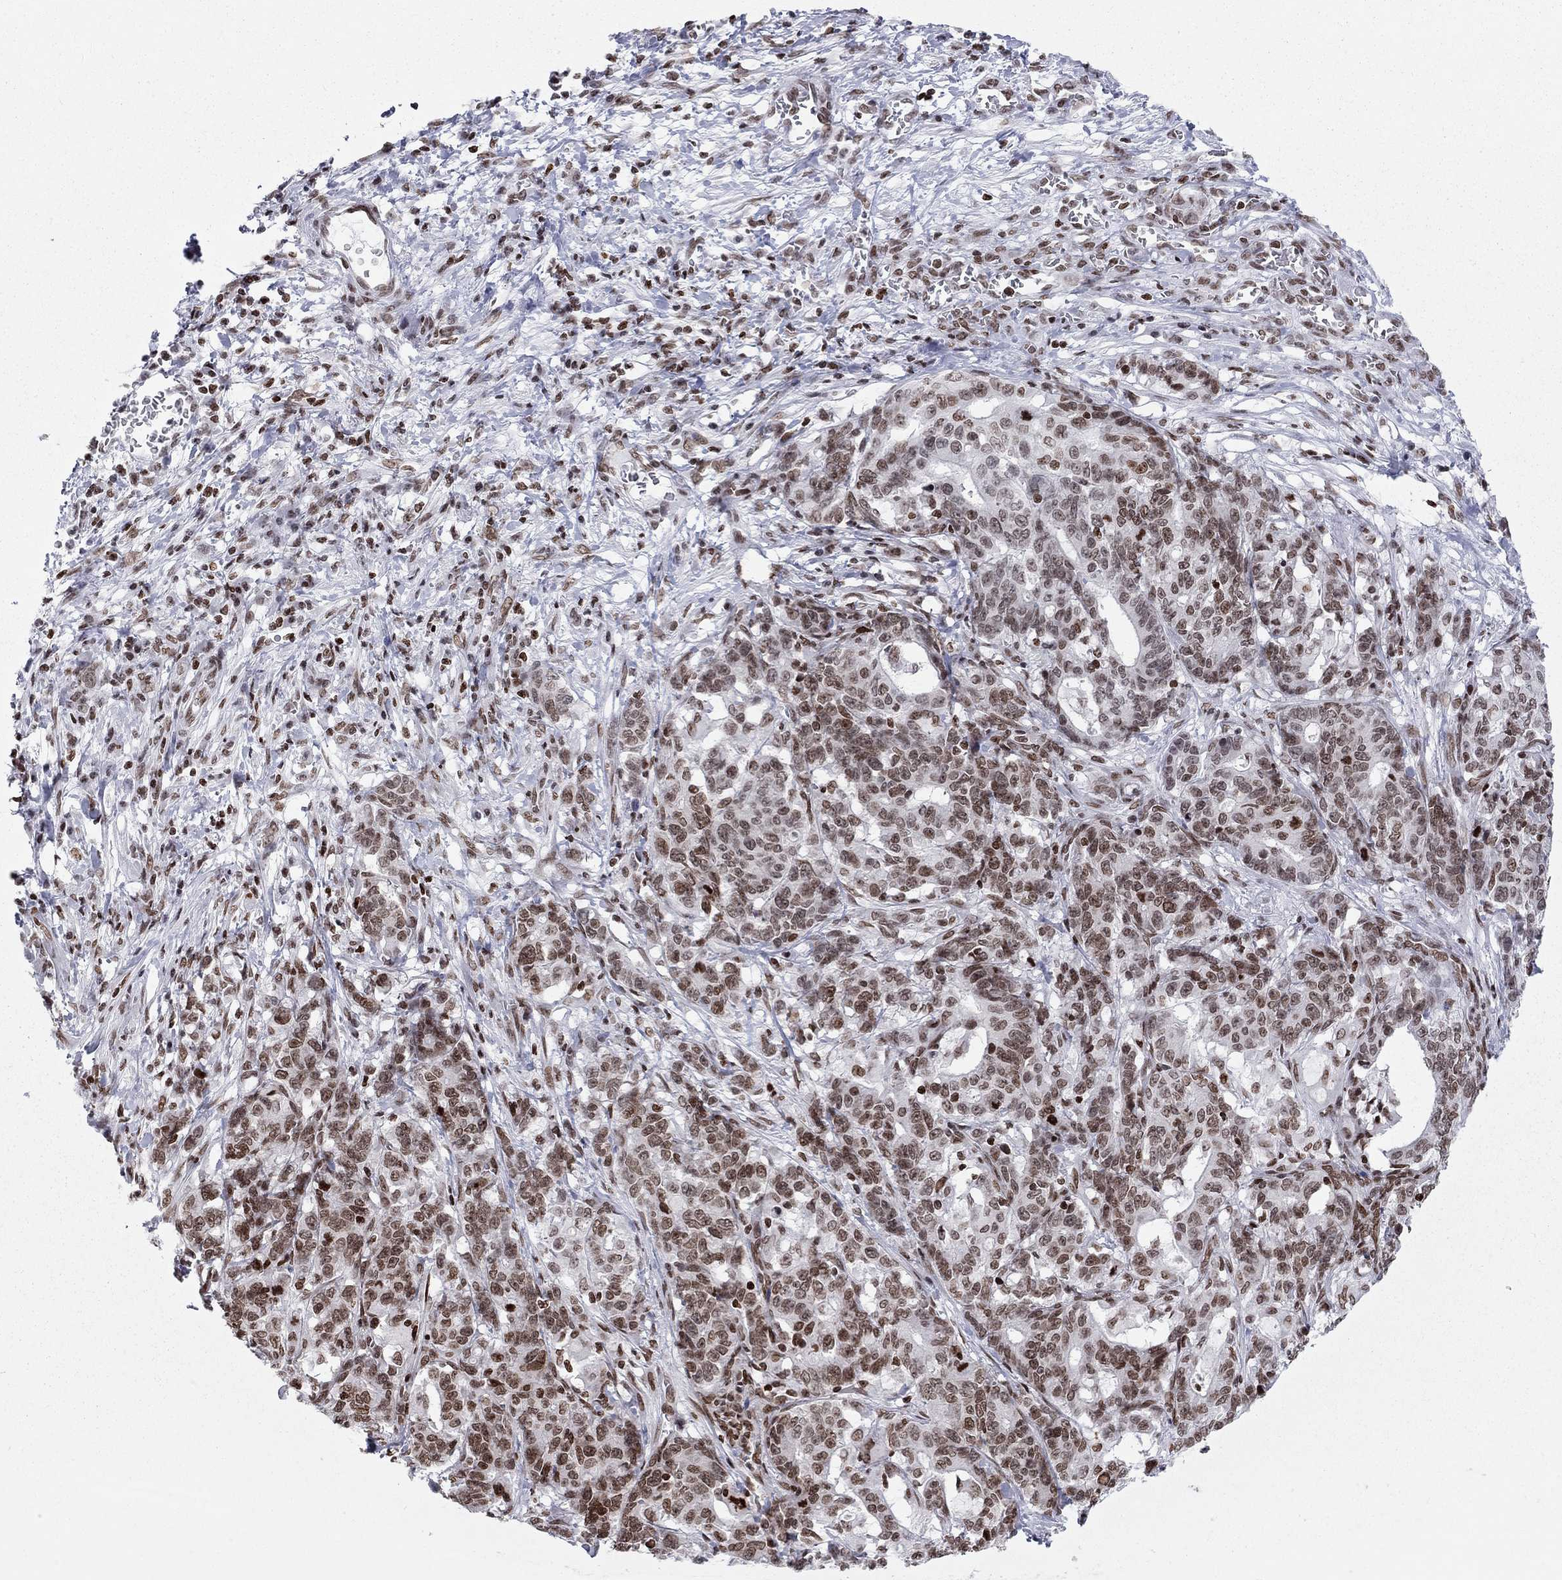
{"staining": {"intensity": "moderate", "quantity": ">75%", "location": "nuclear"}, "tissue": "stomach cancer", "cell_type": "Tumor cells", "image_type": "cancer", "snomed": [{"axis": "morphology", "description": "Normal tissue, NOS"}, {"axis": "morphology", "description": "Adenocarcinoma, NOS"}, {"axis": "topography", "description": "Stomach"}], "caption": "Moderate nuclear expression for a protein is identified in approximately >75% of tumor cells of stomach cancer using IHC.", "gene": "H2AX", "patient": {"sex": "female", "age": 64}}